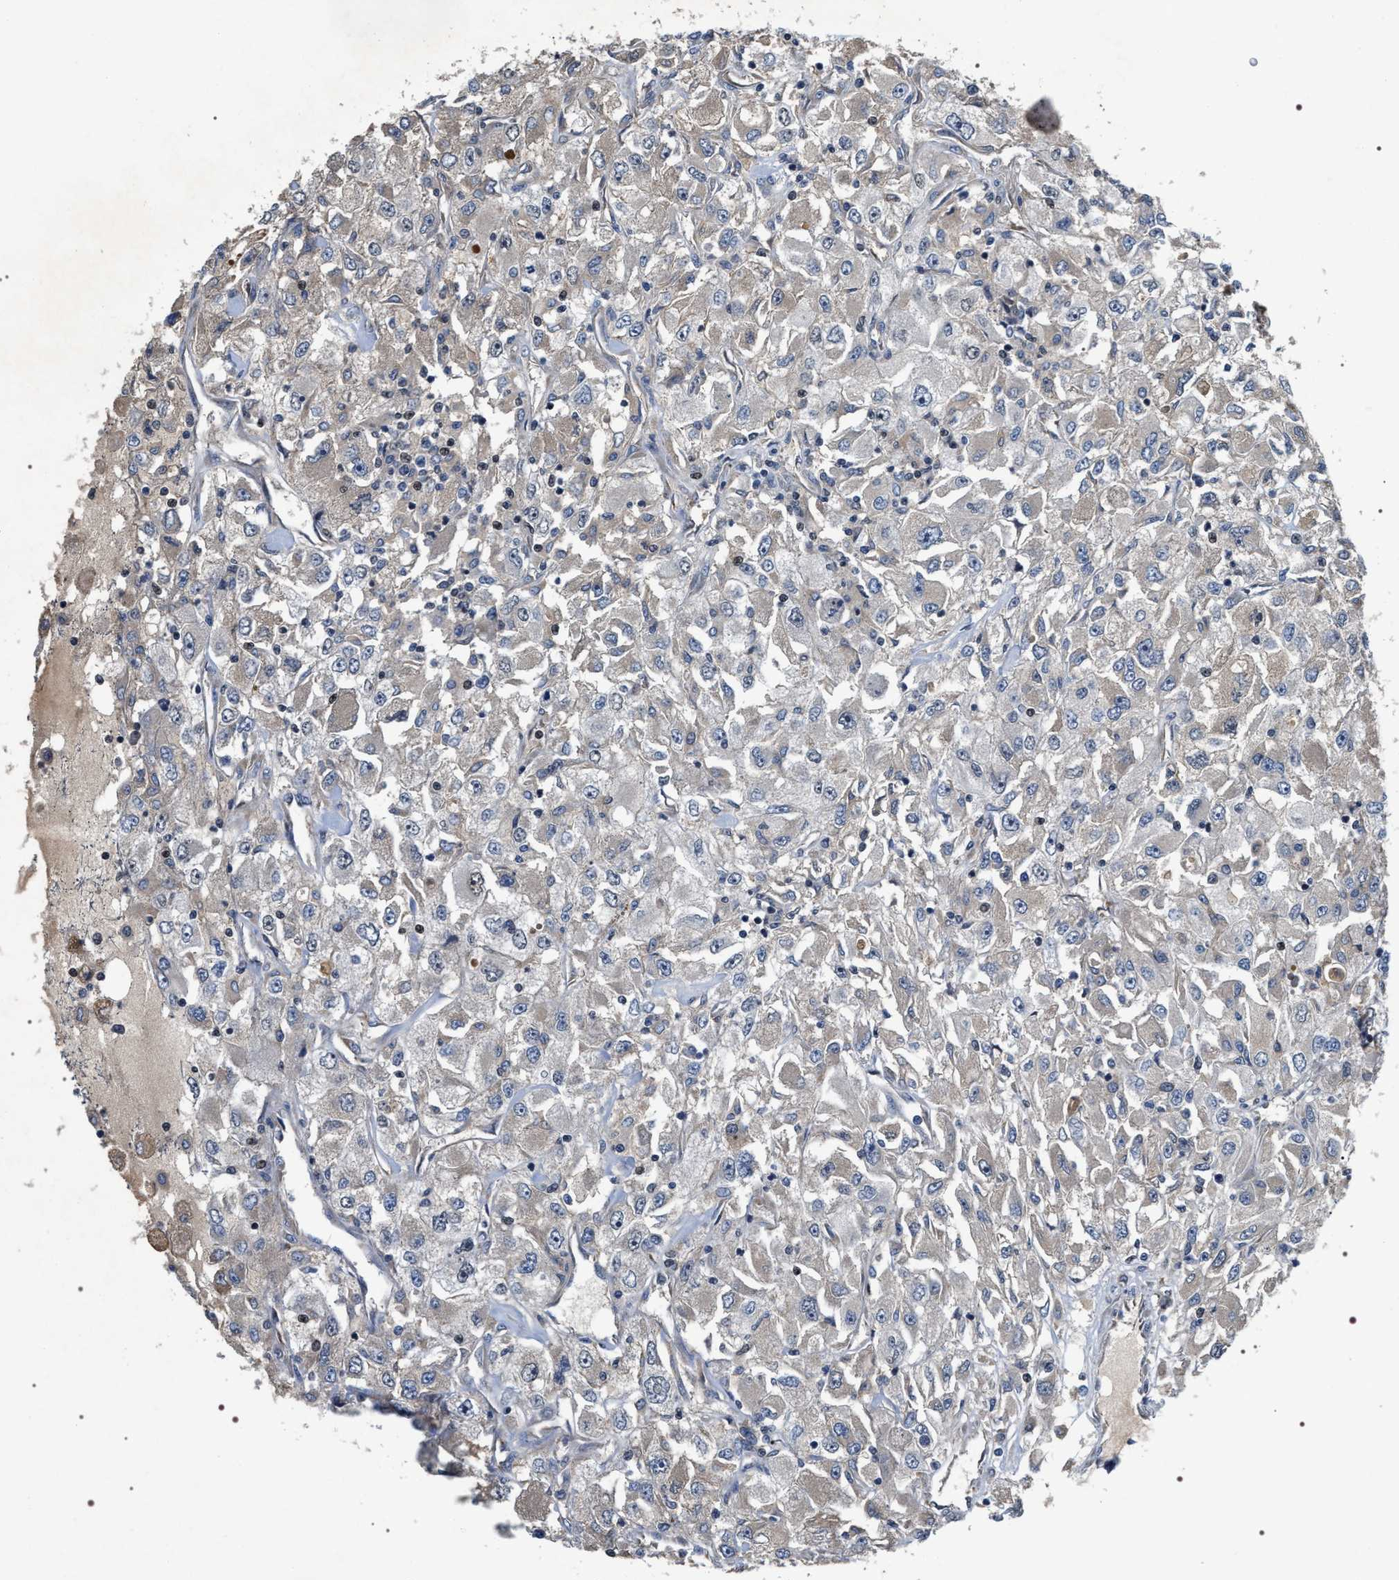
{"staining": {"intensity": "negative", "quantity": "none", "location": "none"}, "tissue": "renal cancer", "cell_type": "Tumor cells", "image_type": "cancer", "snomed": [{"axis": "morphology", "description": "Adenocarcinoma, NOS"}, {"axis": "topography", "description": "Kidney"}], "caption": "Tumor cells show no significant protein expression in renal adenocarcinoma.", "gene": "C7orf25", "patient": {"sex": "female", "age": 52}}